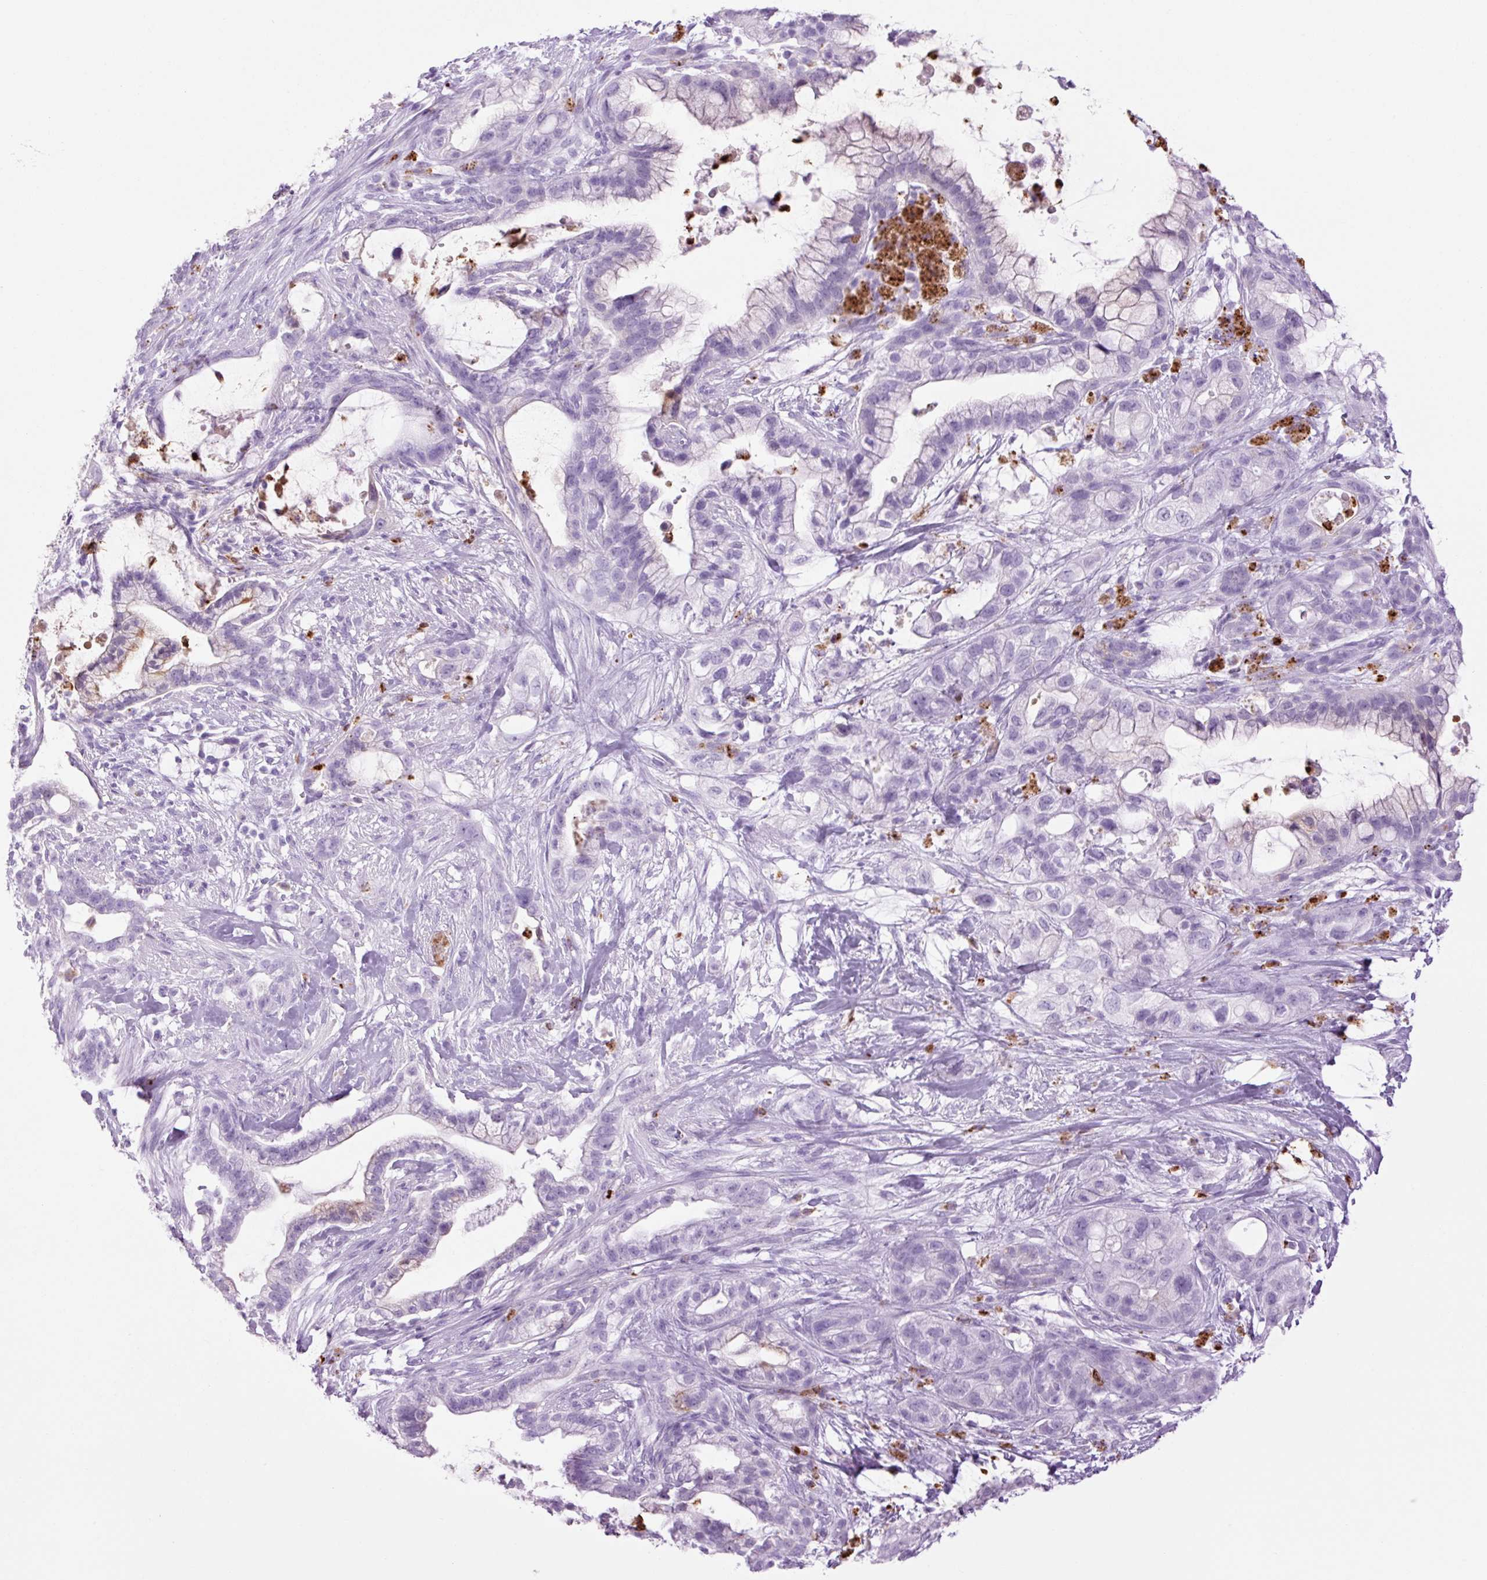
{"staining": {"intensity": "negative", "quantity": "none", "location": "none"}, "tissue": "pancreatic cancer", "cell_type": "Tumor cells", "image_type": "cancer", "snomed": [{"axis": "morphology", "description": "Adenocarcinoma, NOS"}, {"axis": "topography", "description": "Pancreas"}], "caption": "There is no significant staining in tumor cells of pancreatic adenocarcinoma.", "gene": "LYZ", "patient": {"sex": "male", "age": 44}}